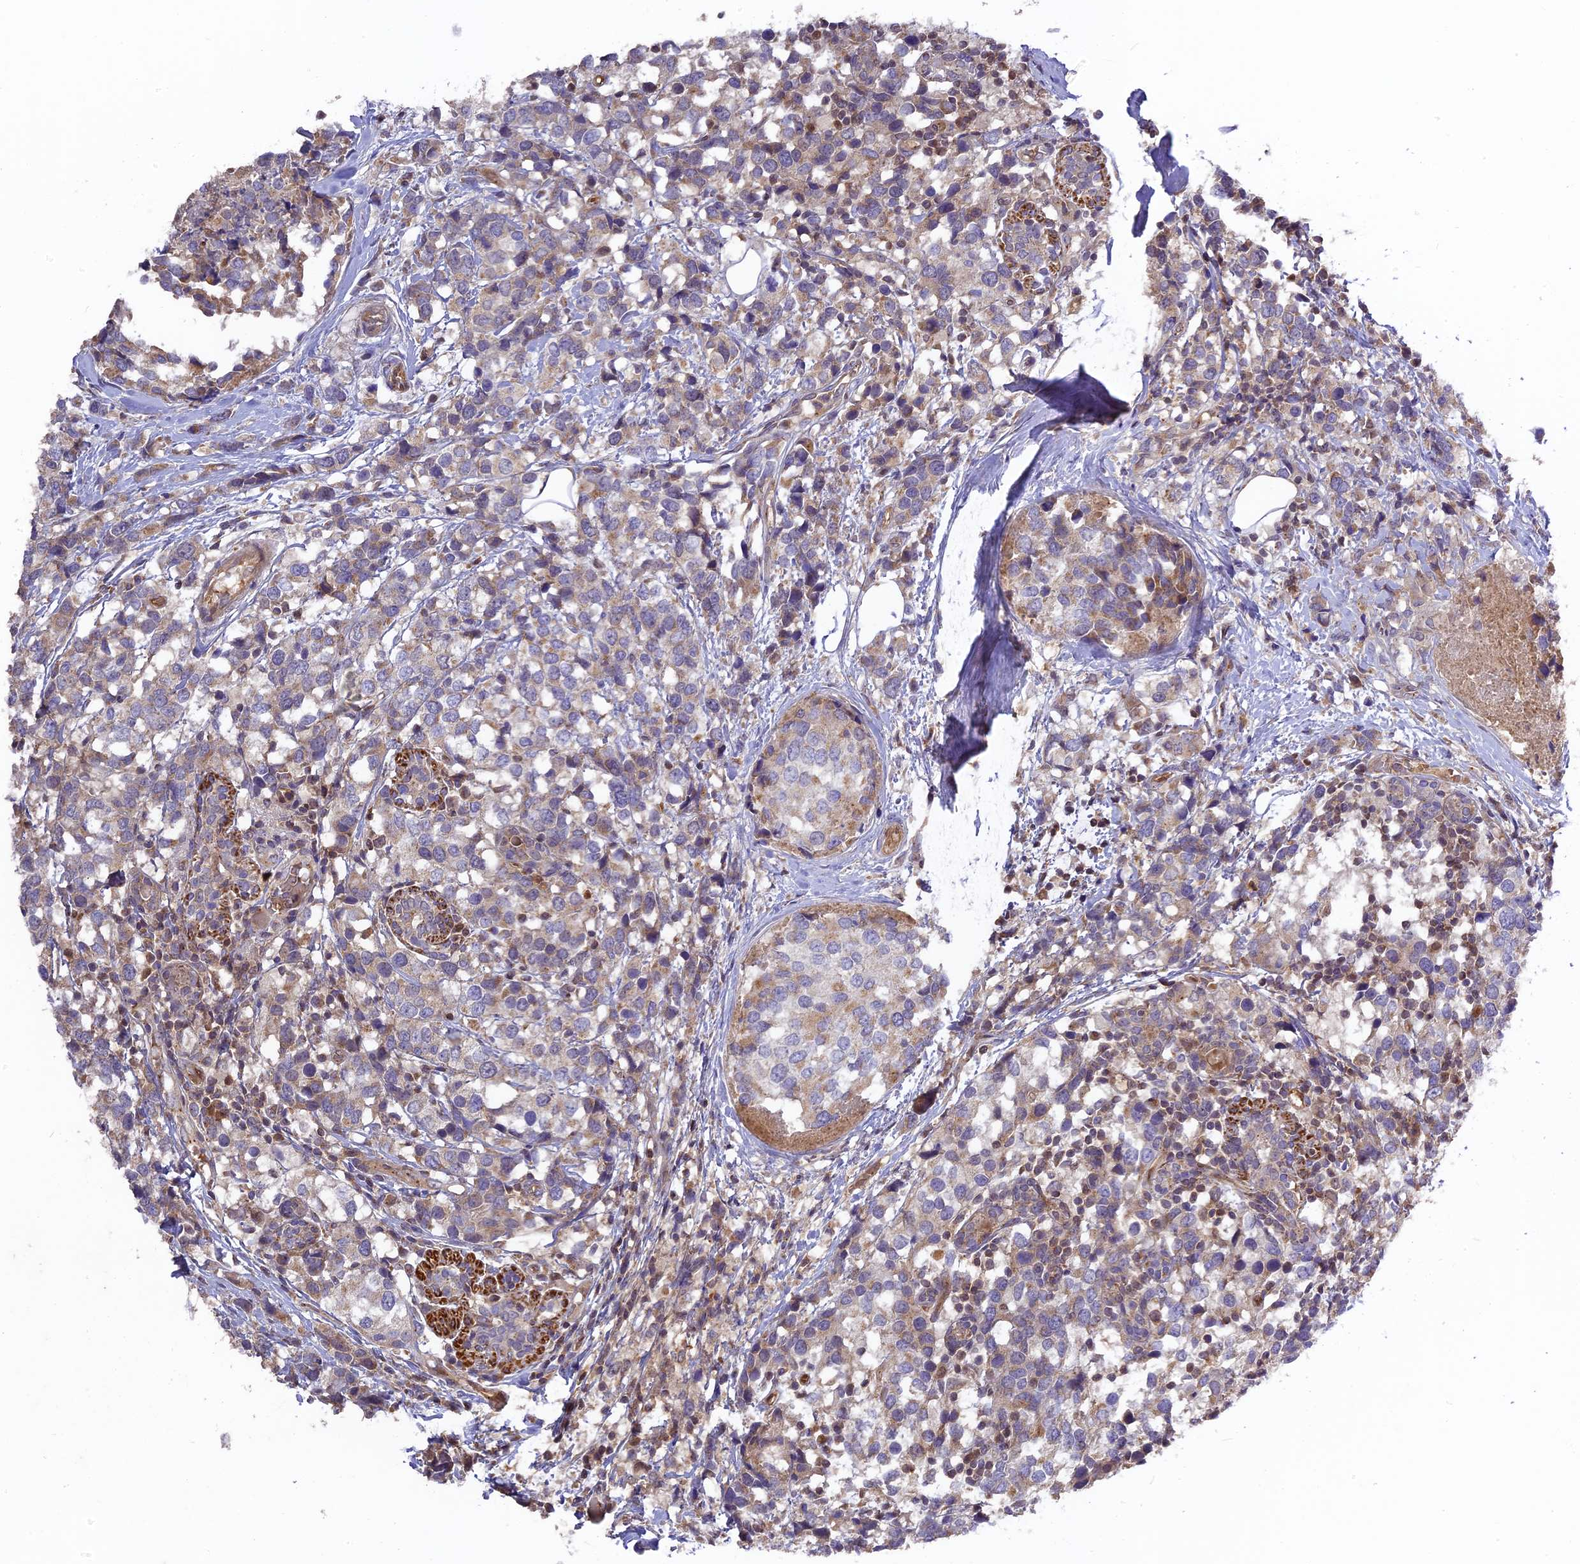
{"staining": {"intensity": "moderate", "quantity": "25%-75%", "location": "cytoplasmic/membranous"}, "tissue": "breast cancer", "cell_type": "Tumor cells", "image_type": "cancer", "snomed": [{"axis": "morphology", "description": "Lobular carcinoma"}, {"axis": "topography", "description": "Breast"}], "caption": "High-power microscopy captured an immunohistochemistry image of lobular carcinoma (breast), revealing moderate cytoplasmic/membranous expression in about 25%-75% of tumor cells.", "gene": "RPIA", "patient": {"sex": "female", "age": 59}}